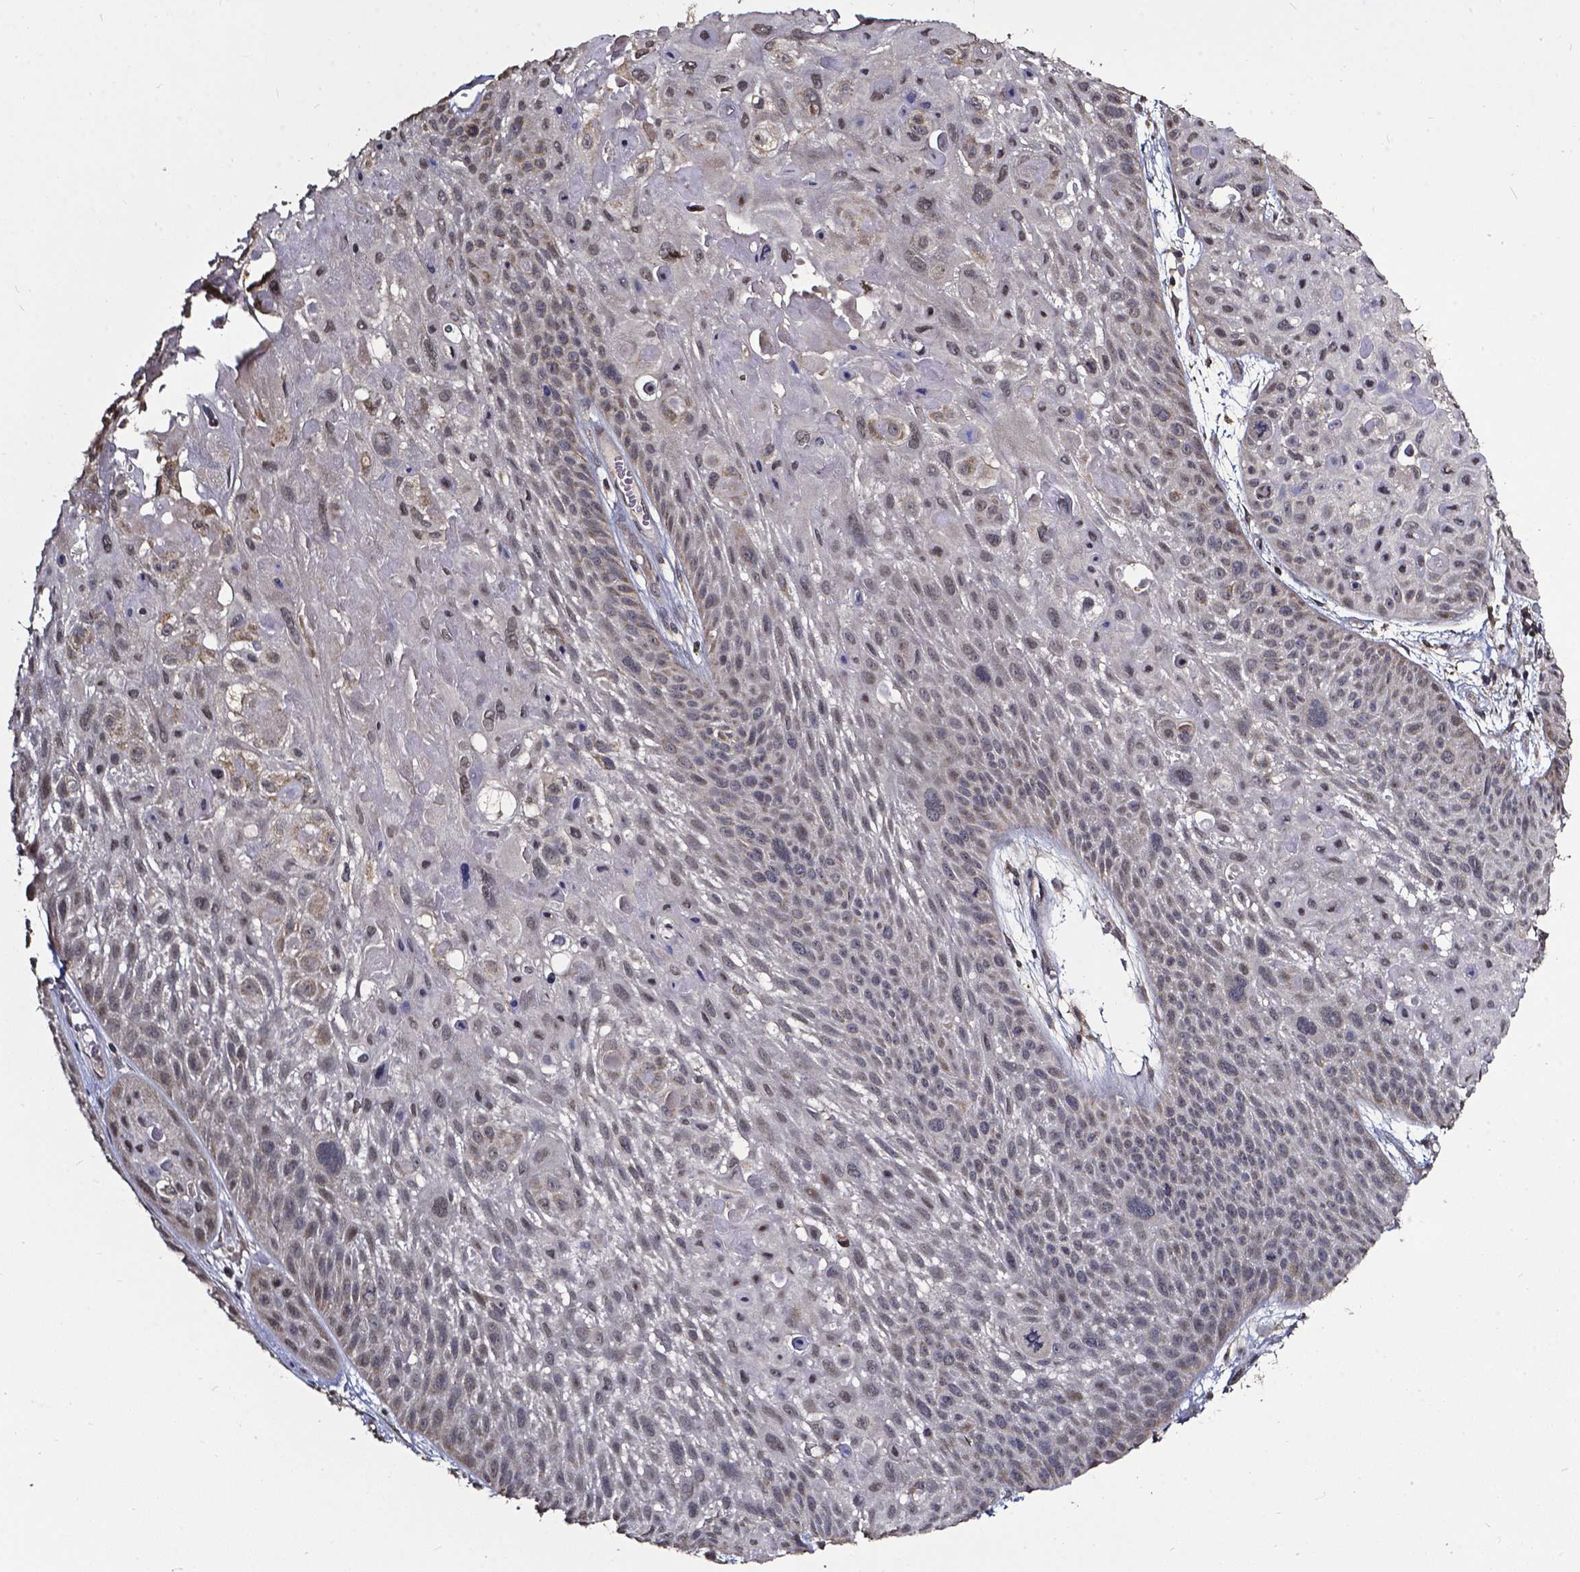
{"staining": {"intensity": "negative", "quantity": "none", "location": "none"}, "tissue": "skin cancer", "cell_type": "Tumor cells", "image_type": "cancer", "snomed": [{"axis": "morphology", "description": "Squamous cell carcinoma, NOS"}, {"axis": "topography", "description": "Skin"}, {"axis": "topography", "description": "Anal"}], "caption": "Immunohistochemistry (IHC) micrograph of human squamous cell carcinoma (skin) stained for a protein (brown), which demonstrates no expression in tumor cells.", "gene": "GLRA2", "patient": {"sex": "female", "age": 75}}